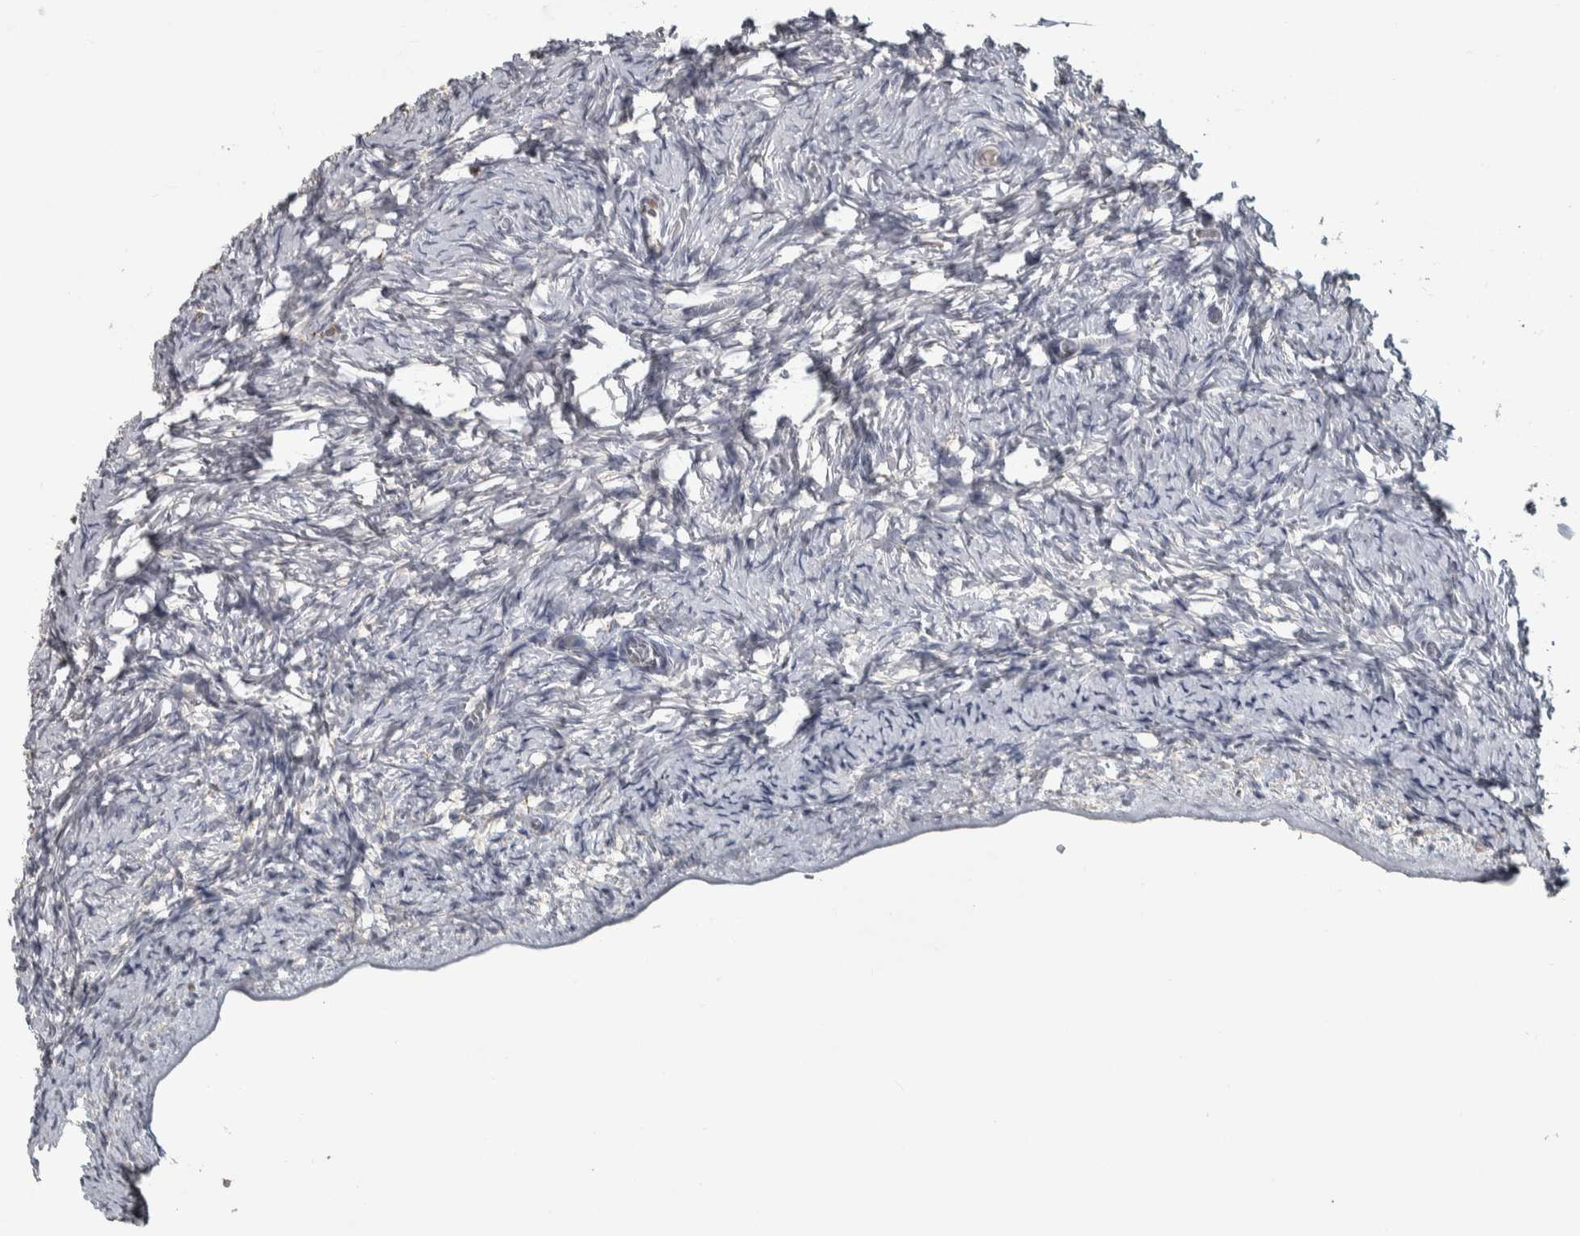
{"staining": {"intensity": "negative", "quantity": "none", "location": "none"}, "tissue": "ovary", "cell_type": "Follicle cells", "image_type": "normal", "snomed": [{"axis": "morphology", "description": "Normal tissue, NOS"}, {"axis": "topography", "description": "Ovary"}], "caption": "Follicle cells are negative for brown protein staining in benign ovary. The staining is performed using DAB (3,3'-diaminobenzidine) brown chromogen with nuclei counter-stained in using hematoxylin.", "gene": "FAM78A", "patient": {"sex": "female", "age": 27}}